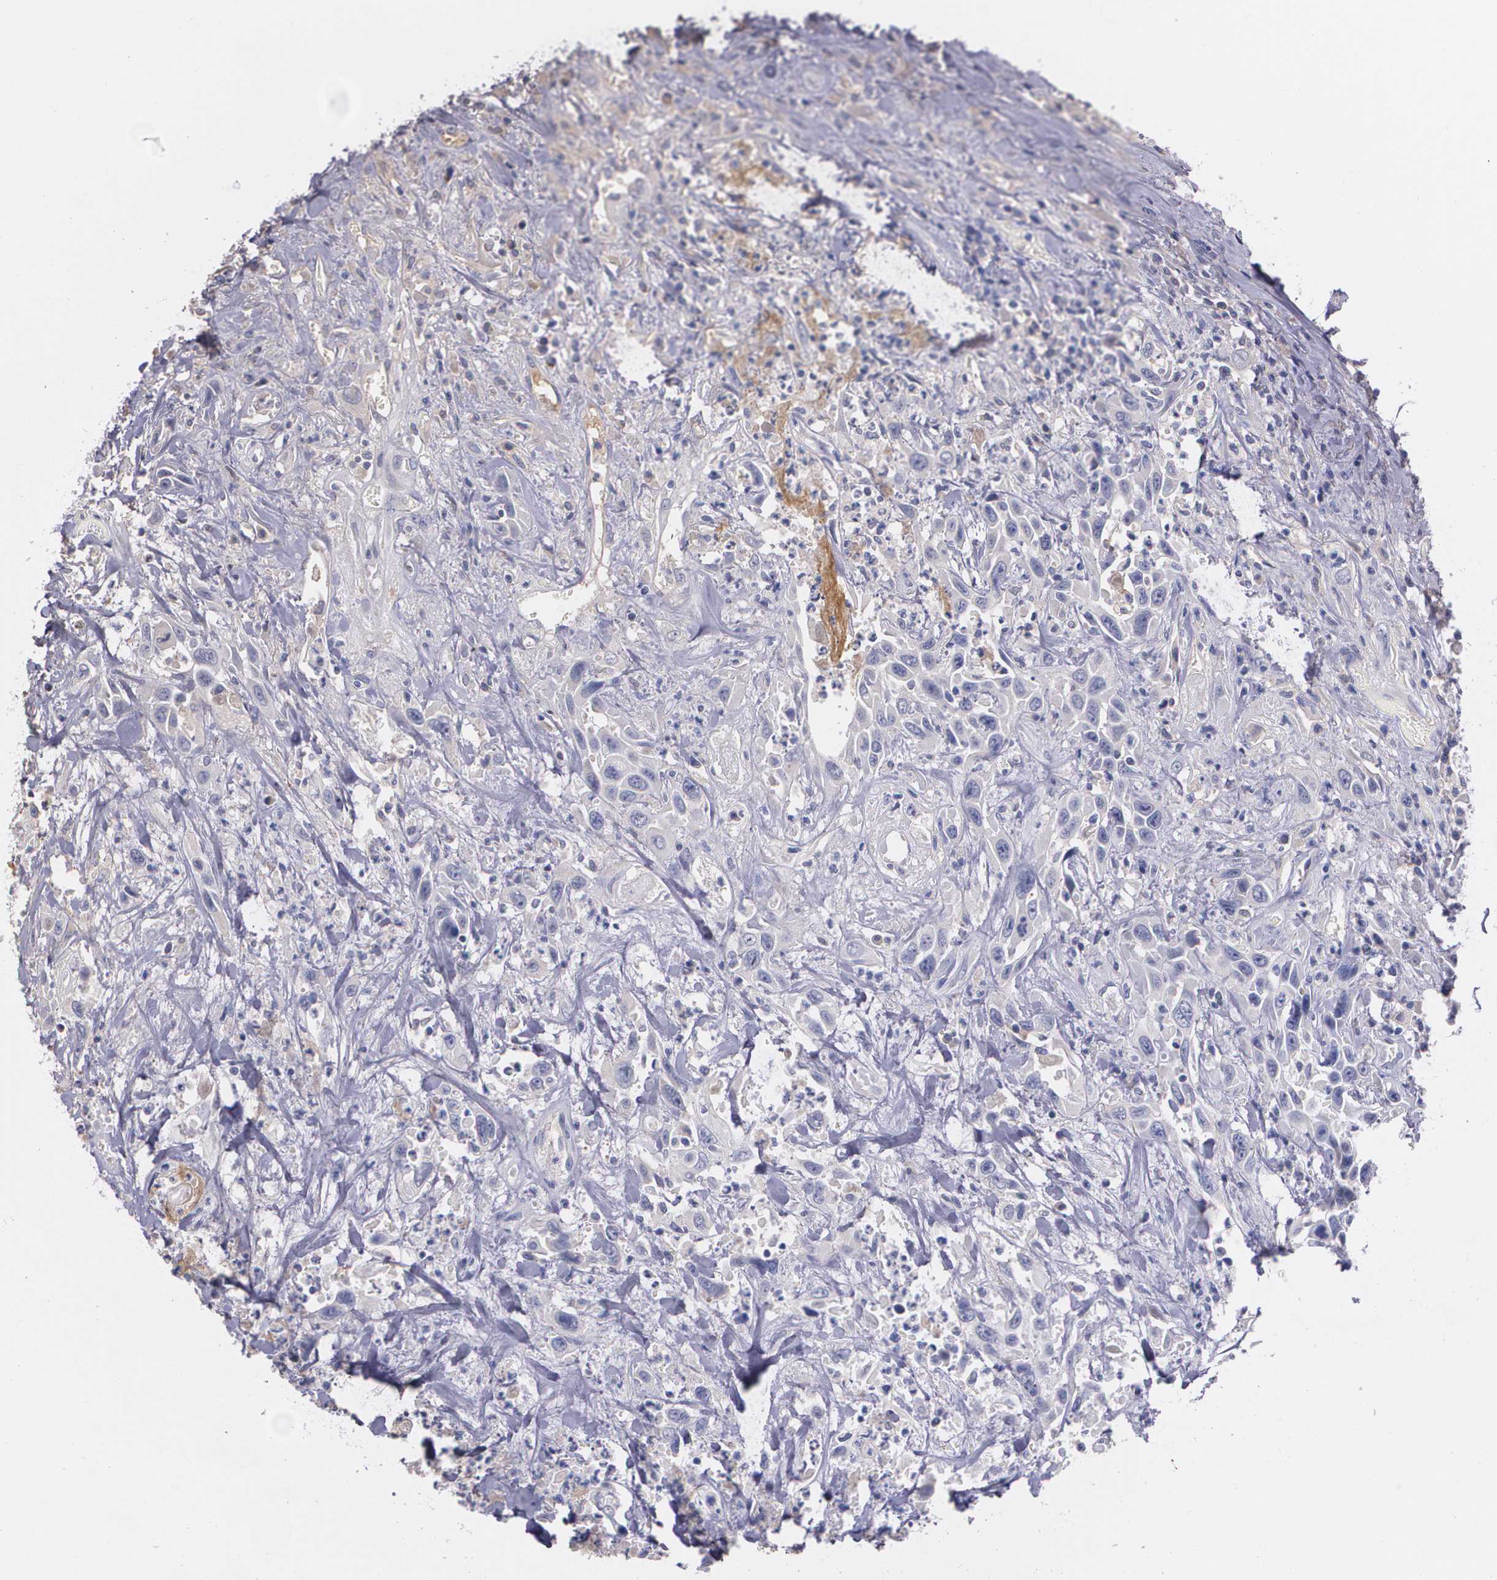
{"staining": {"intensity": "weak", "quantity": "<25%", "location": "cytoplasmic/membranous"}, "tissue": "urothelial cancer", "cell_type": "Tumor cells", "image_type": "cancer", "snomed": [{"axis": "morphology", "description": "Urothelial carcinoma, High grade"}, {"axis": "topography", "description": "Urinary bladder"}], "caption": "A micrograph of urothelial cancer stained for a protein displays no brown staining in tumor cells.", "gene": "AMBP", "patient": {"sex": "female", "age": 84}}